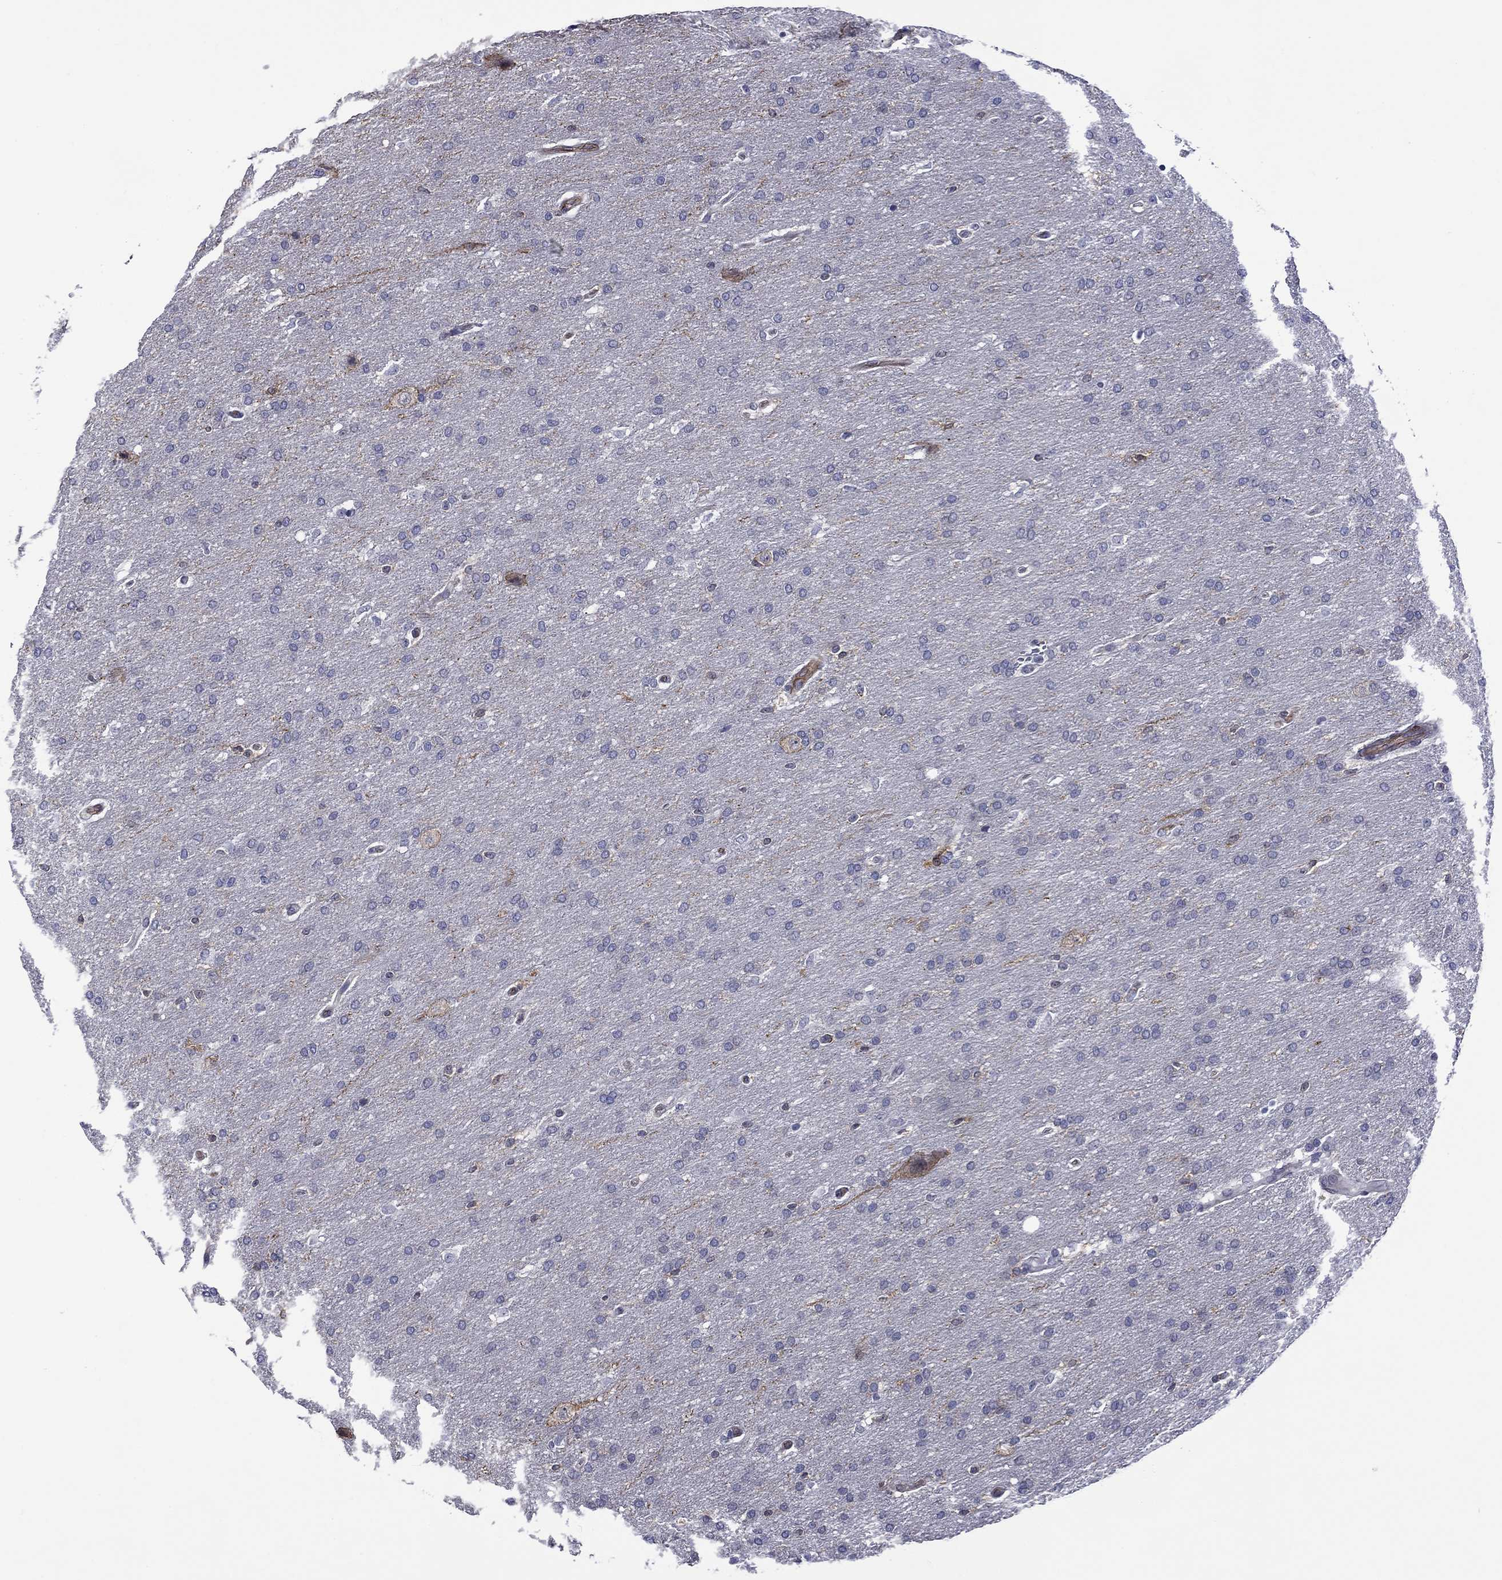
{"staining": {"intensity": "moderate", "quantity": "<25%", "location": "cytoplasmic/membranous"}, "tissue": "glioma", "cell_type": "Tumor cells", "image_type": "cancer", "snomed": [{"axis": "morphology", "description": "Glioma, malignant, Low grade"}, {"axis": "topography", "description": "Brain"}], "caption": "About <25% of tumor cells in human glioma reveal moderate cytoplasmic/membranous protein positivity as visualized by brown immunohistochemical staining.", "gene": "LMO7", "patient": {"sex": "female", "age": 37}}